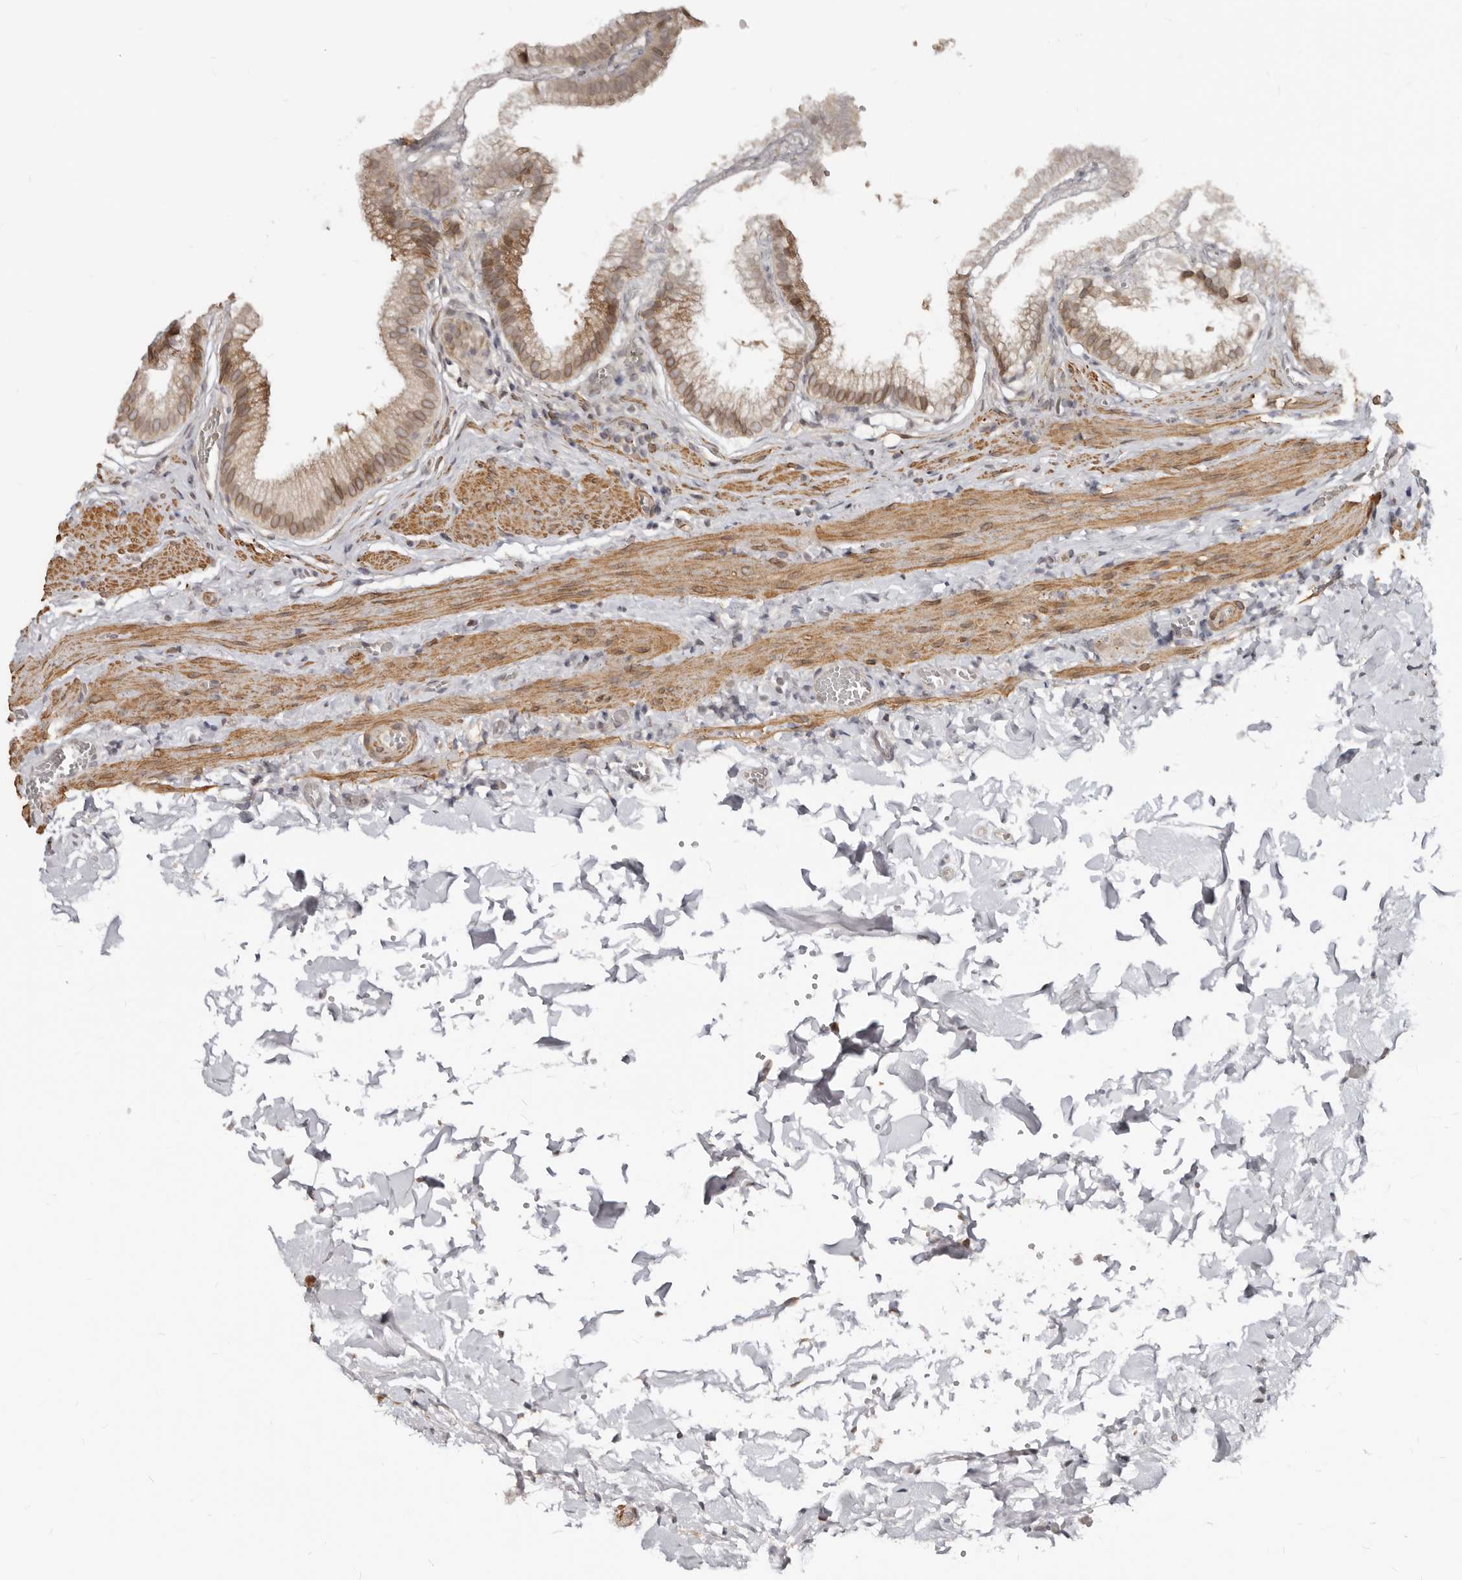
{"staining": {"intensity": "strong", "quantity": "25%-75%", "location": "cytoplasmic/membranous,nuclear"}, "tissue": "gallbladder", "cell_type": "Glandular cells", "image_type": "normal", "snomed": [{"axis": "morphology", "description": "Normal tissue, NOS"}, {"axis": "topography", "description": "Gallbladder"}], "caption": "Immunohistochemistry photomicrograph of normal gallbladder: human gallbladder stained using IHC exhibits high levels of strong protein expression localized specifically in the cytoplasmic/membranous,nuclear of glandular cells, appearing as a cytoplasmic/membranous,nuclear brown color.", "gene": "NUP153", "patient": {"sex": "male", "age": 38}}